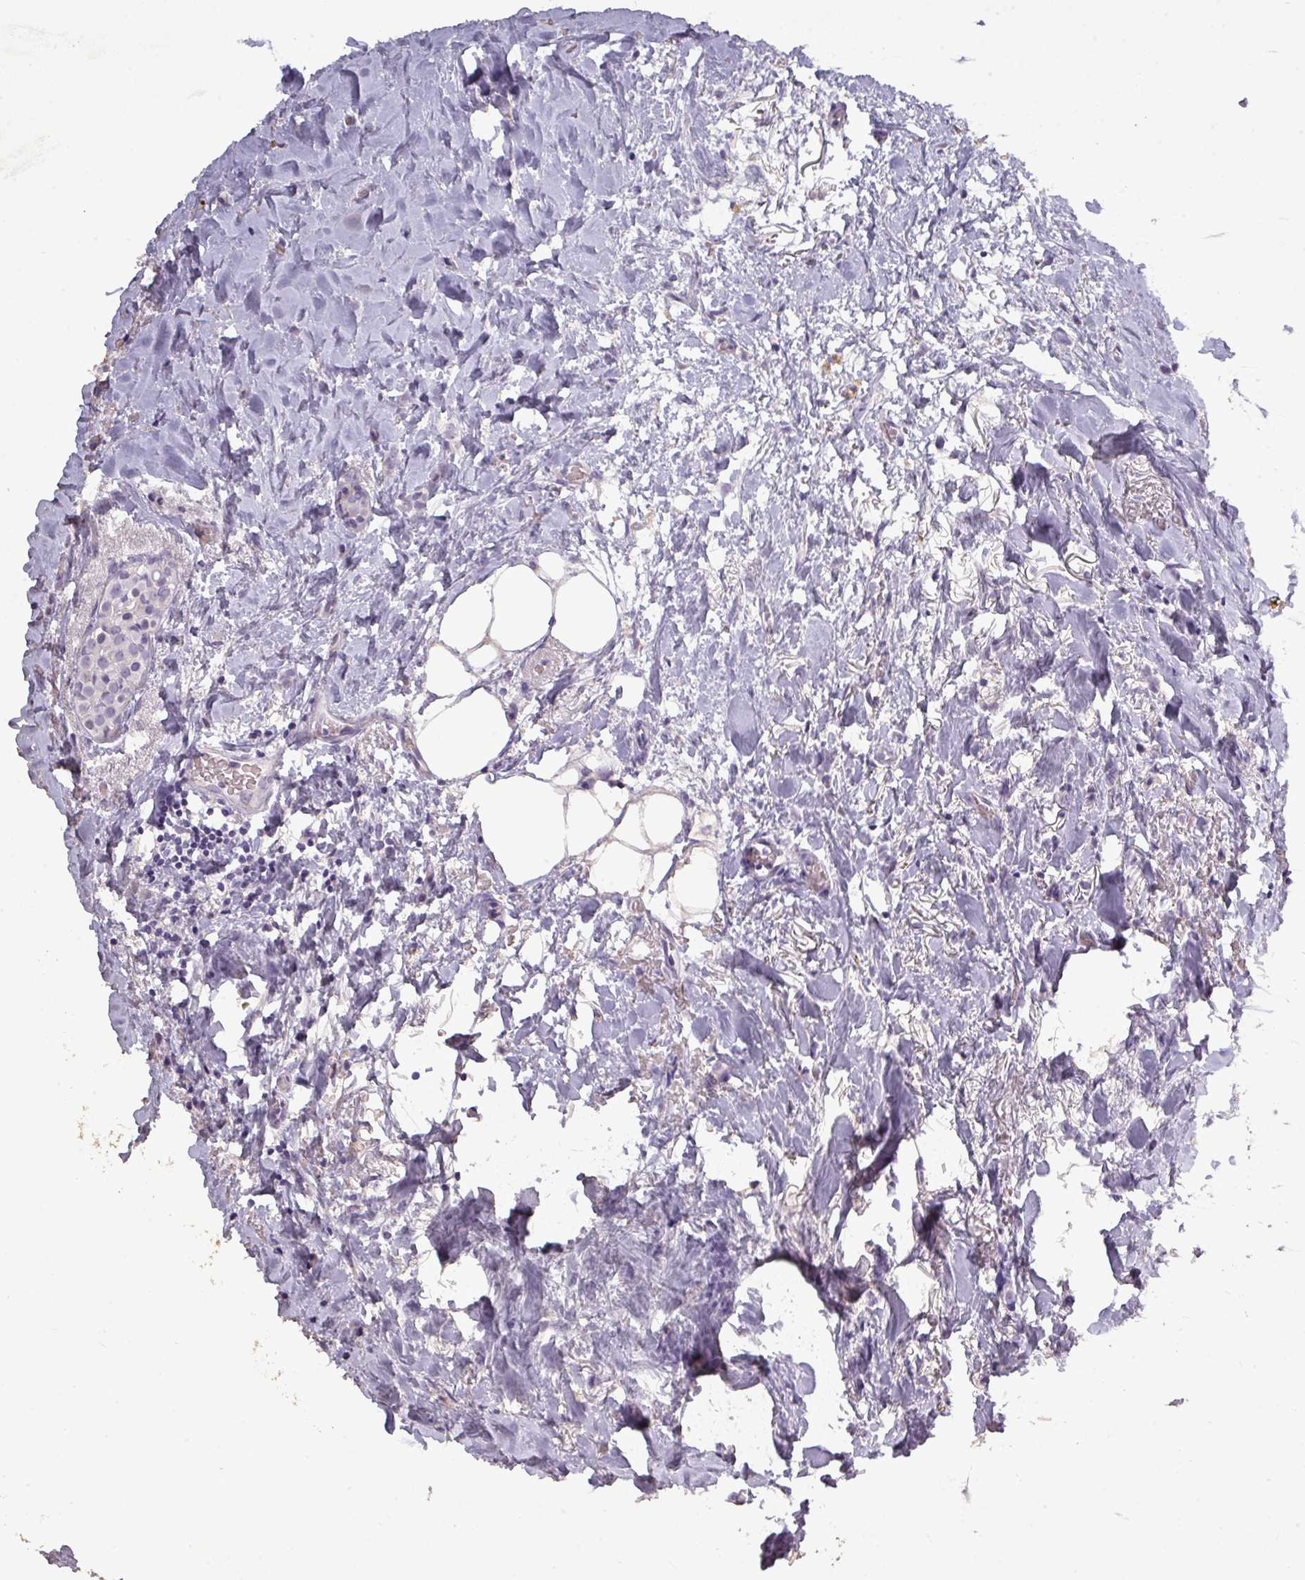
{"staining": {"intensity": "negative", "quantity": "none", "location": "none"}, "tissue": "breast cancer", "cell_type": "Tumor cells", "image_type": "cancer", "snomed": [{"axis": "morphology", "description": "Lobular carcinoma"}, {"axis": "topography", "description": "Breast"}], "caption": "Protein analysis of breast lobular carcinoma demonstrates no significant staining in tumor cells.", "gene": "TMEM91", "patient": {"sex": "female", "age": 84}}